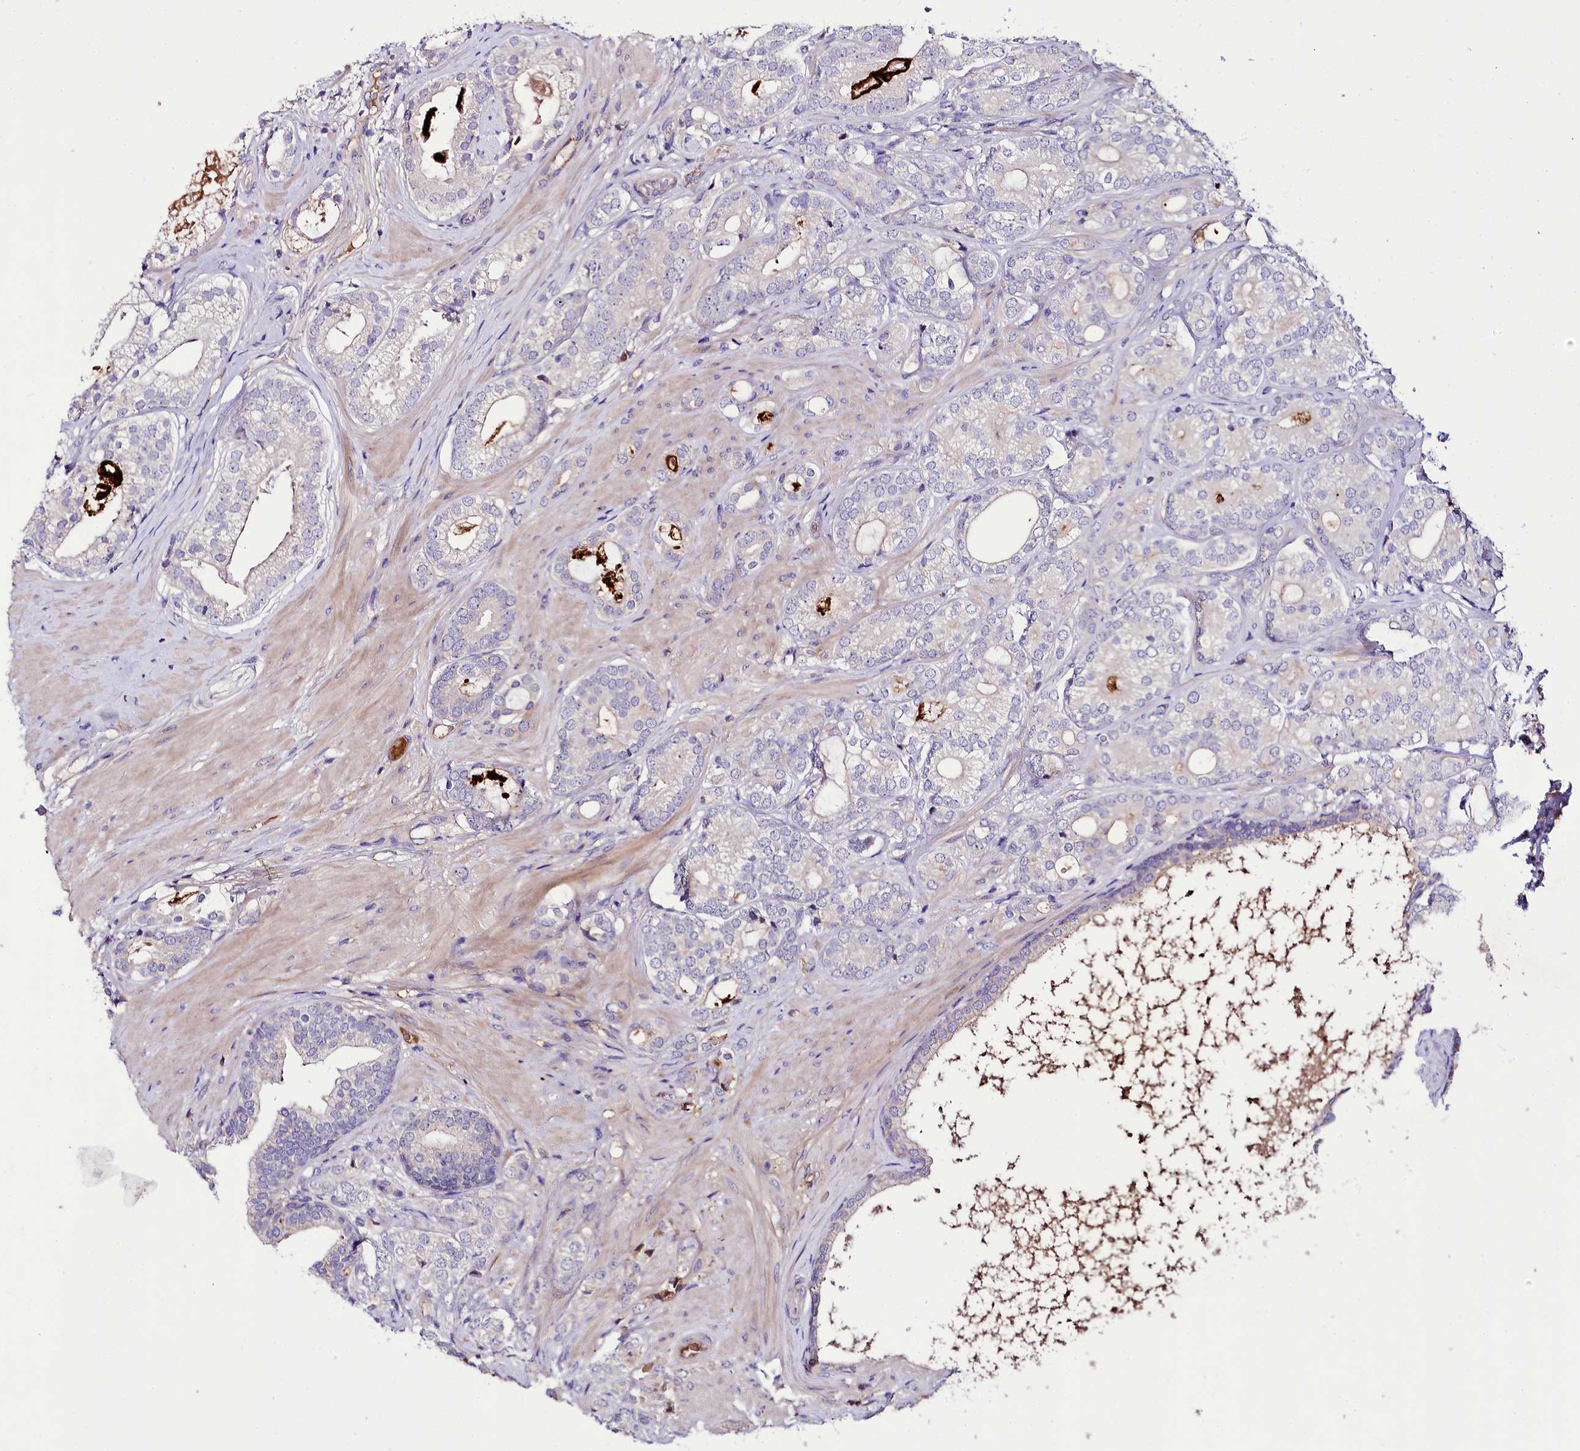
{"staining": {"intensity": "negative", "quantity": "none", "location": "none"}, "tissue": "prostate cancer", "cell_type": "Tumor cells", "image_type": "cancer", "snomed": [{"axis": "morphology", "description": "Adenocarcinoma, High grade"}, {"axis": "topography", "description": "Prostate"}], "caption": "An image of human adenocarcinoma (high-grade) (prostate) is negative for staining in tumor cells.", "gene": "PPP1R32", "patient": {"sex": "male", "age": 60}}